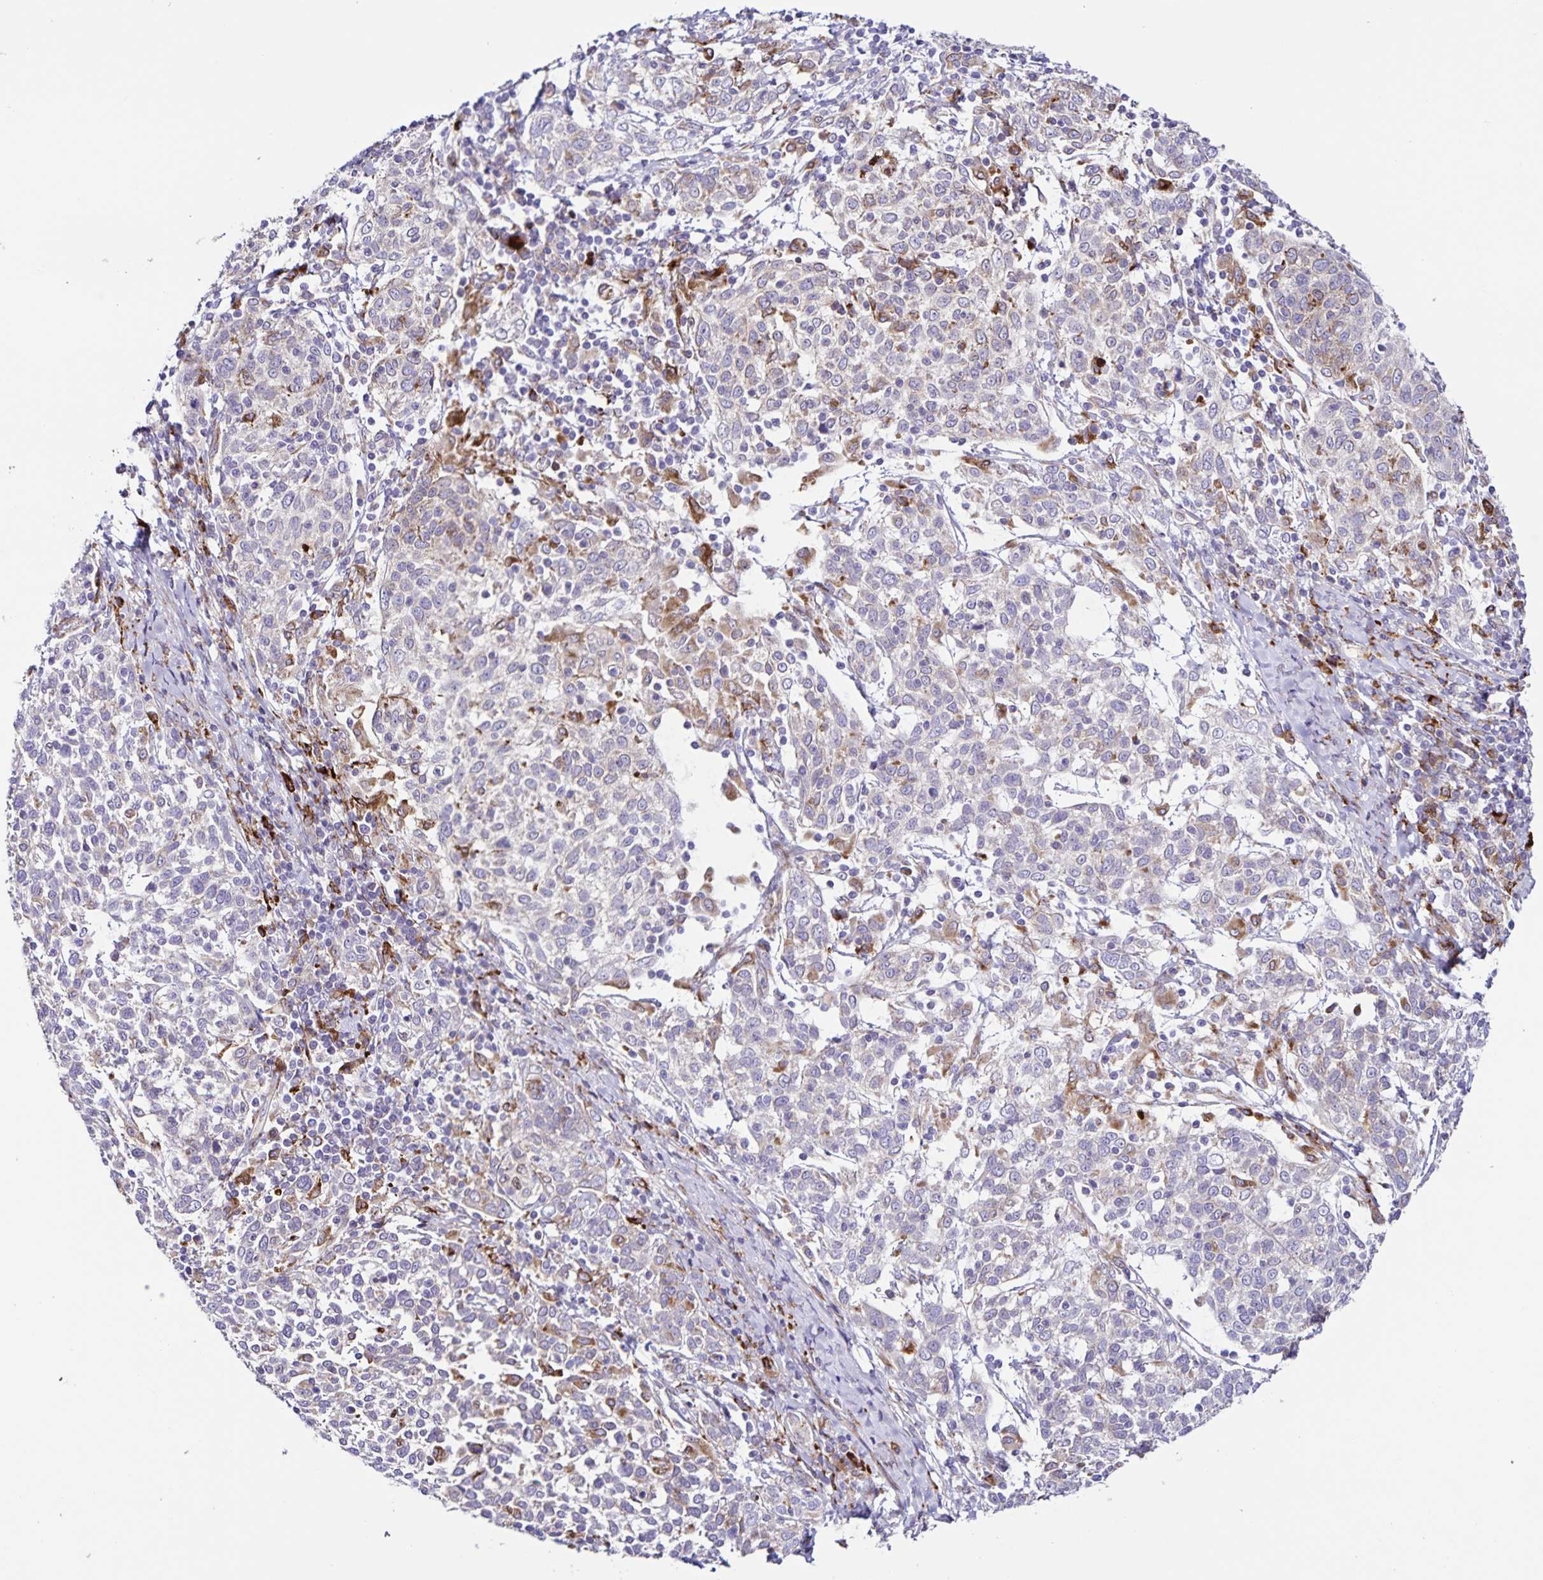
{"staining": {"intensity": "weak", "quantity": "<25%", "location": "cytoplasmic/membranous"}, "tissue": "cervical cancer", "cell_type": "Tumor cells", "image_type": "cancer", "snomed": [{"axis": "morphology", "description": "Squamous cell carcinoma, NOS"}, {"axis": "topography", "description": "Cervix"}], "caption": "Tumor cells are negative for protein expression in human cervical cancer.", "gene": "OSBPL5", "patient": {"sex": "female", "age": 61}}